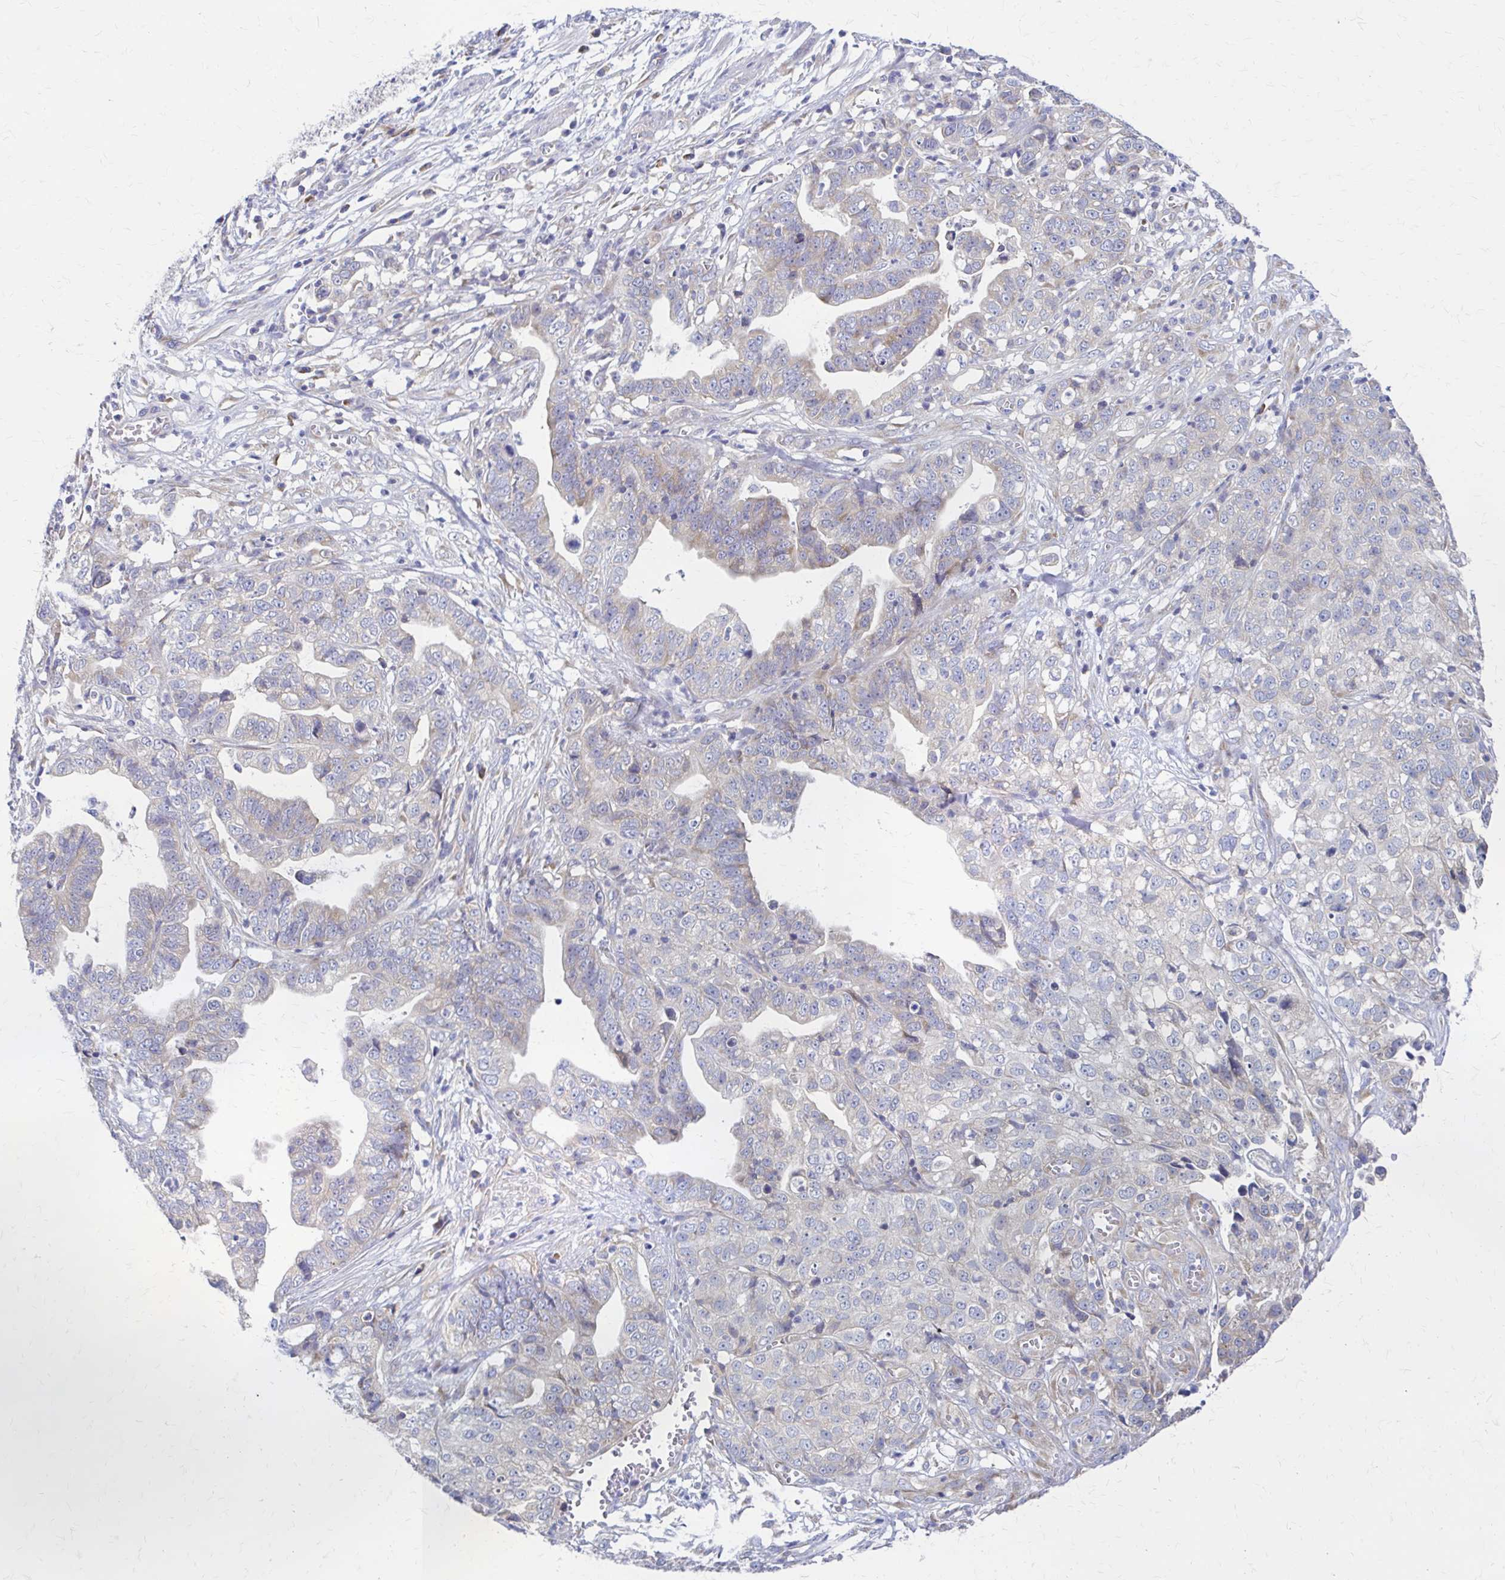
{"staining": {"intensity": "negative", "quantity": "none", "location": "none"}, "tissue": "stomach cancer", "cell_type": "Tumor cells", "image_type": "cancer", "snomed": [{"axis": "morphology", "description": "Adenocarcinoma, NOS"}, {"axis": "topography", "description": "Stomach, upper"}], "caption": "Stomach cancer was stained to show a protein in brown. There is no significant expression in tumor cells.", "gene": "RPL27A", "patient": {"sex": "female", "age": 67}}